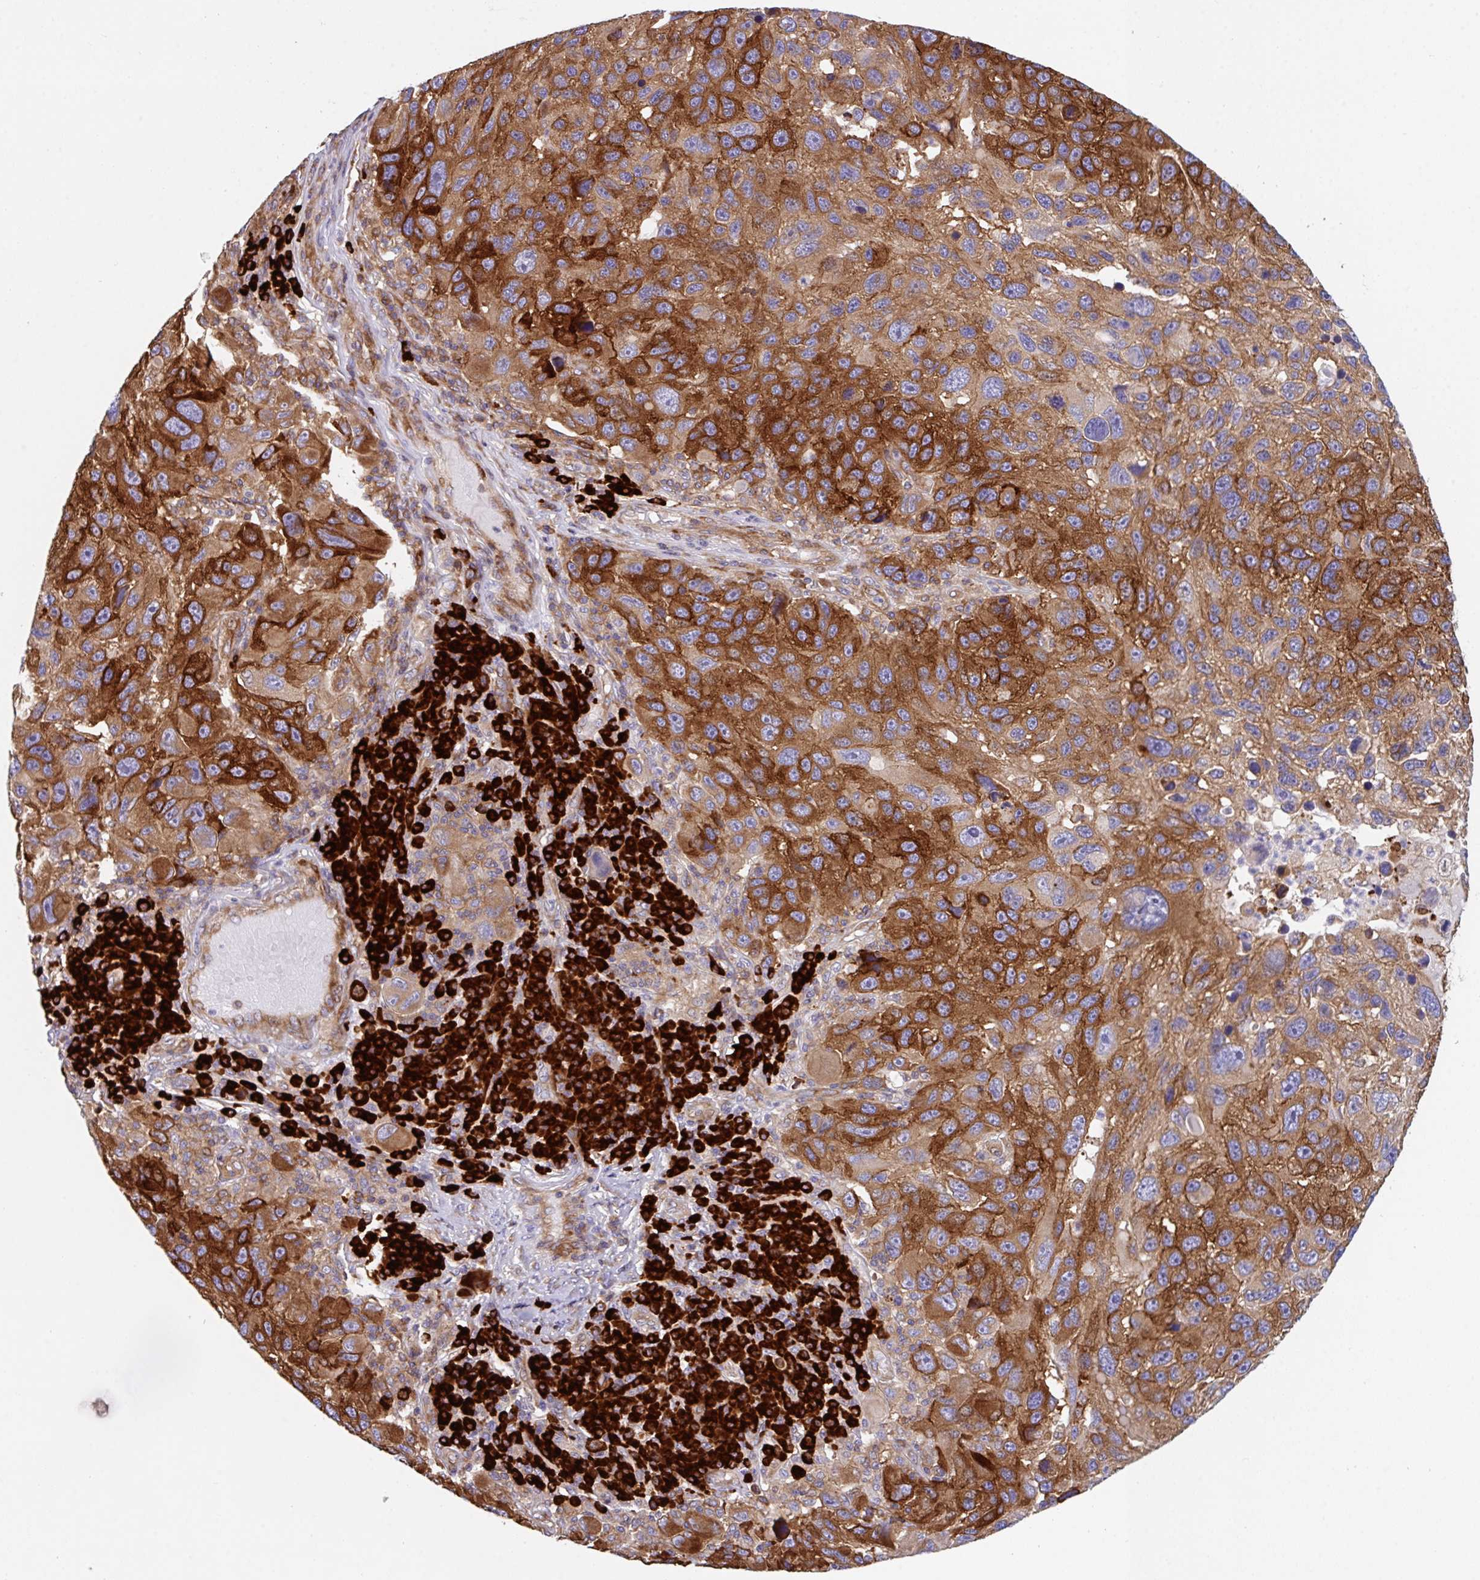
{"staining": {"intensity": "strong", "quantity": ">75%", "location": "cytoplasmic/membranous"}, "tissue": "melanoma", "cell_type": "Tumor cells", "image_type": "cancer", "snomed": [{"axis": "morphology", "description": "Malignant melanoma, NOS"}, {"axis": "topography", "description": "Skin"}], "caption": "Immunohistochemistry (IHC) image of melanoma stained for a protein (brown), which demonstrates high levels of strong cytoplasmic/membranous expression in approximately >75% of tumor cells.", "gene": "YARS2", "patient": {"sex": "male", "age": 53}}